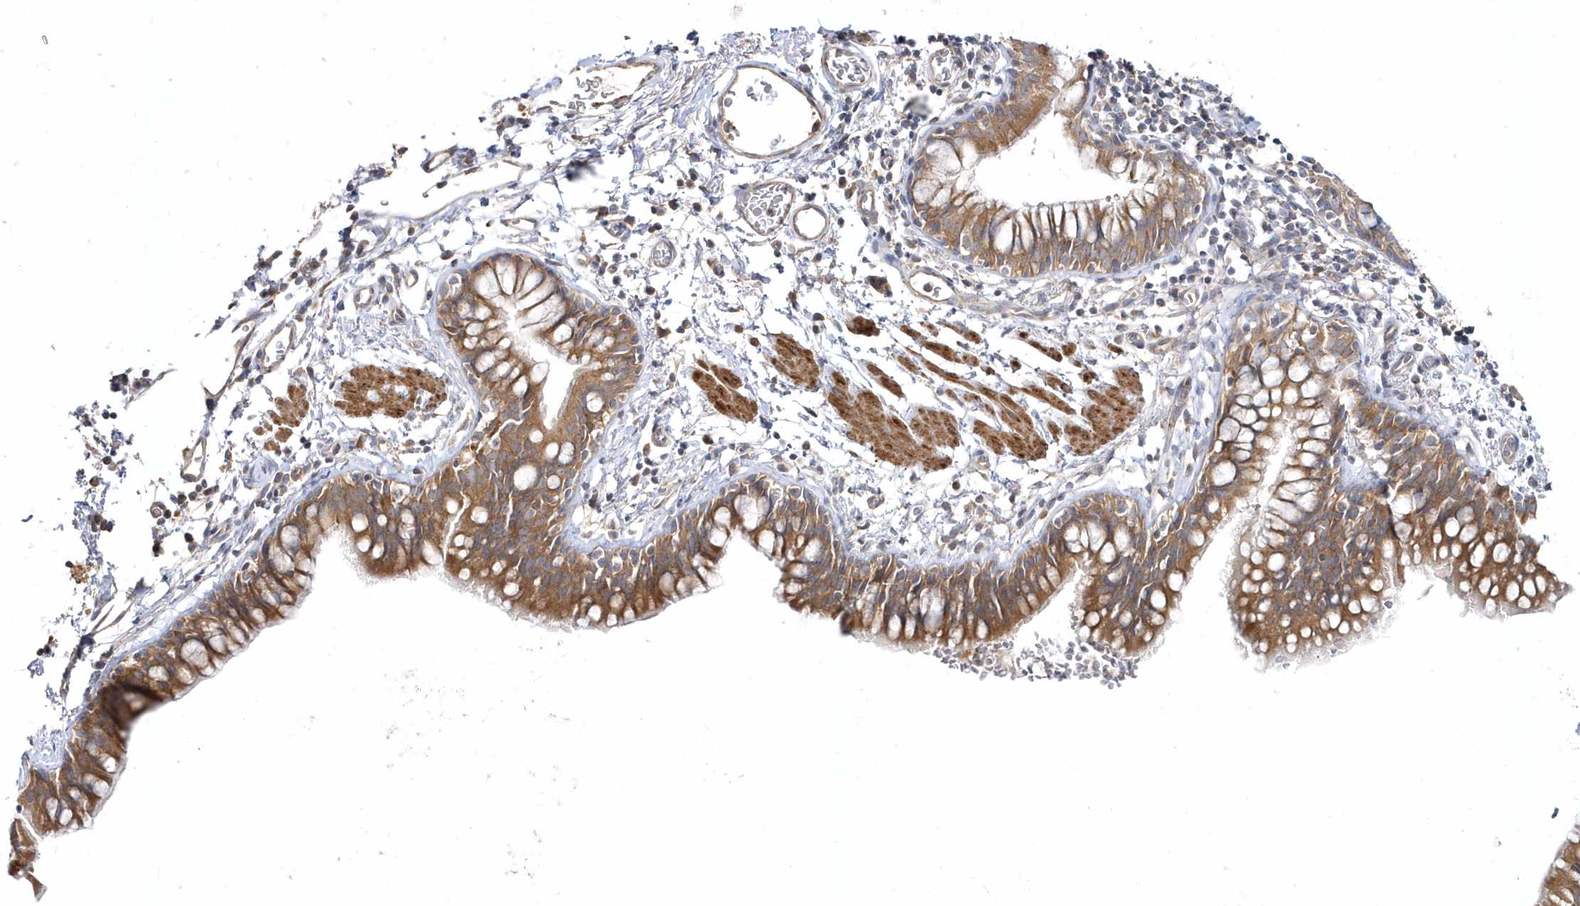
{"staining": {"intensity": "moderate", "quantity": ">75%", "location": "cytoplasmic/membranous"}, "tissue": "bronchus", "cell_type": "Respiratory epithelial cells", "image_type": "normal", "snomed": [{"axis": "morphology", "description": "Normal tissue, NOS"}, {"axis": "topography", "description": "Cartilage tissue"}, {"axis": "topography", "description": "Bronchus"}], "caption": "IHC histopathology image of benign bronchus: bronchus stained using immunohistochemistry reveals medium levels of moderate protein expression localized specifically in the cytoplasmic/membranous of respiratory epithelial cells, appearing as a cytoplasmic/membranous brown color.", "gene": "LEXM", "patient": {"sex": "female", "age": 36}}